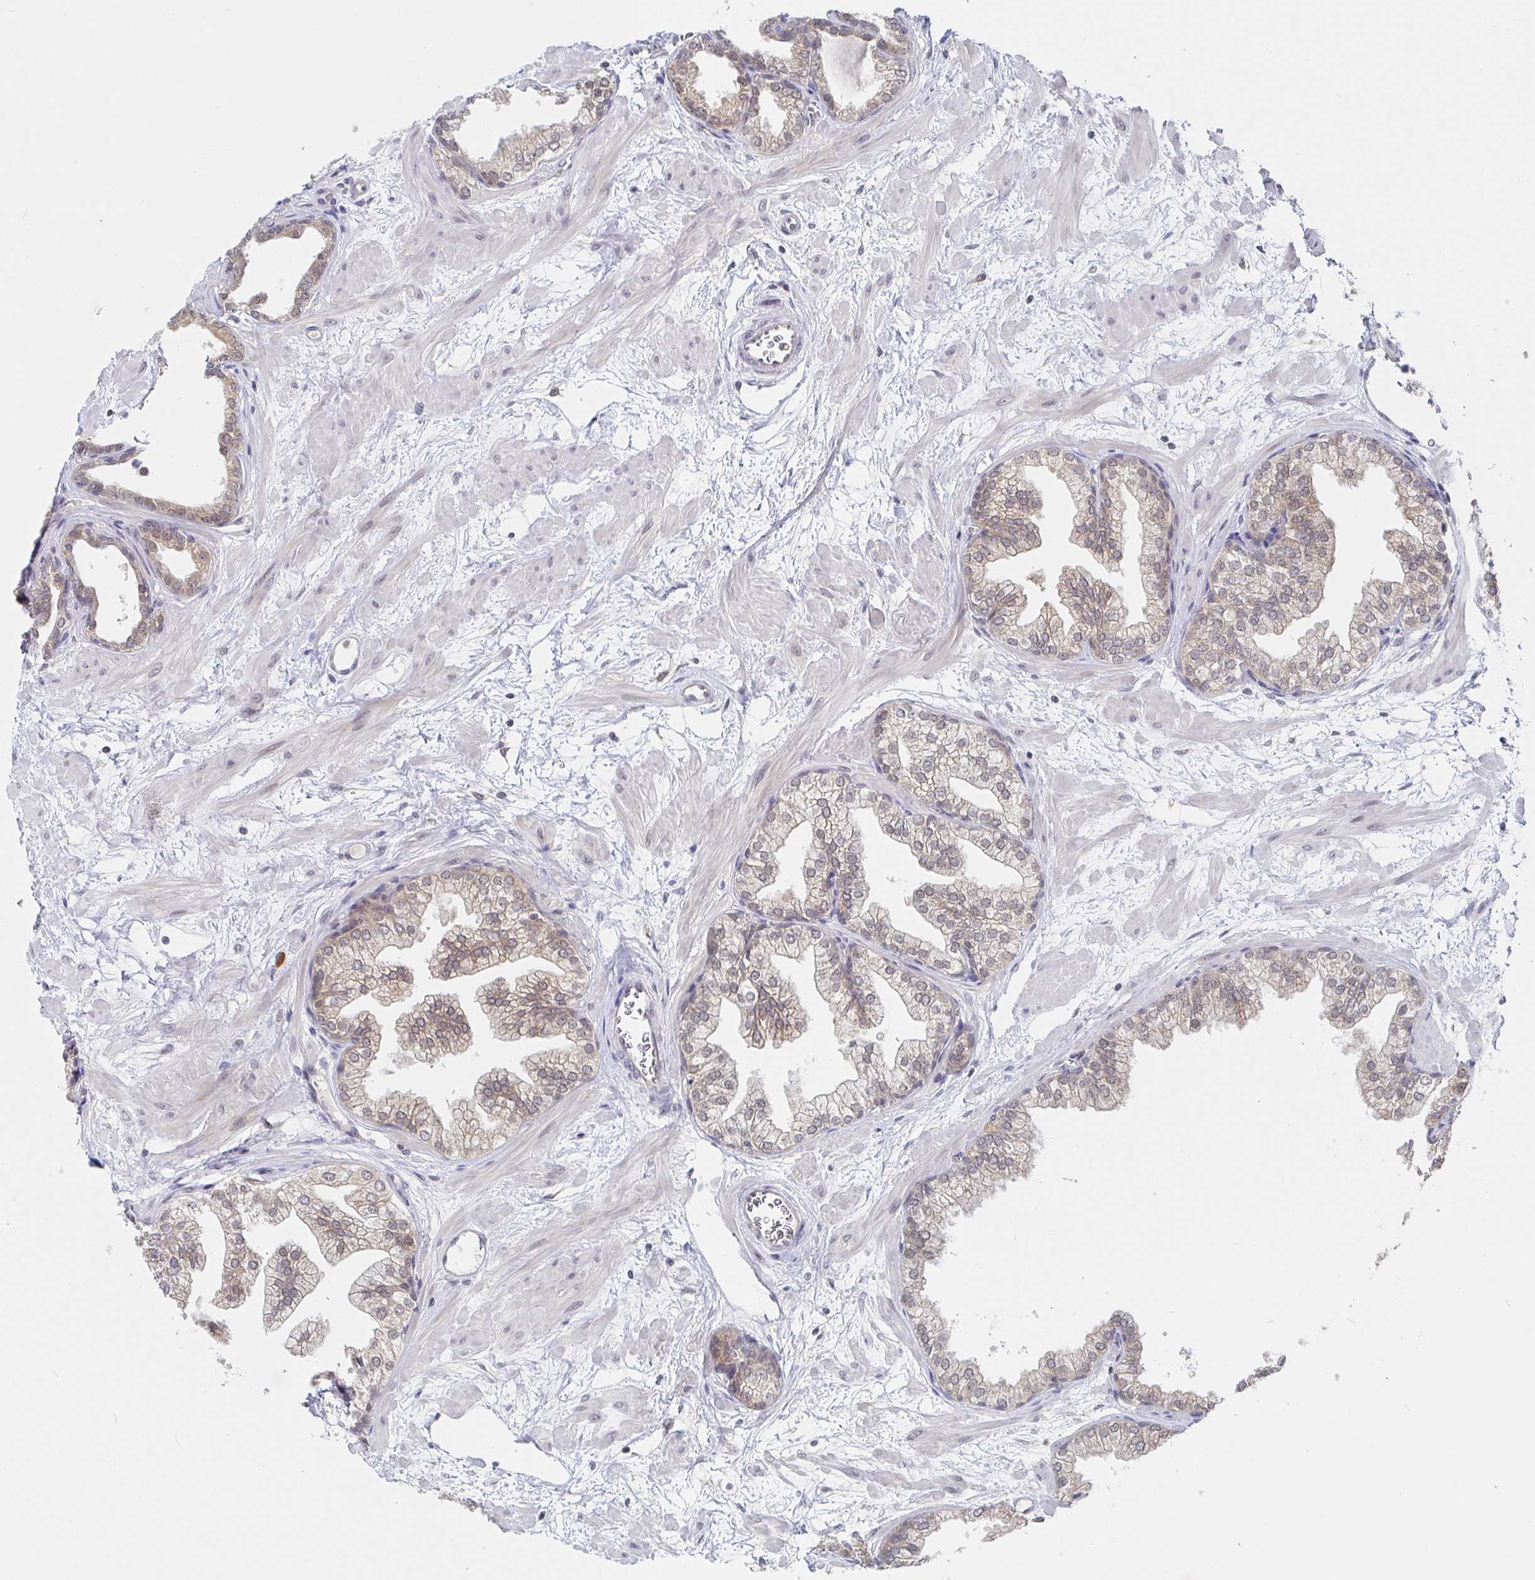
{"staining": {"intensity": "weak", "quantity": "25%-75%", "location": "cytoplasmic/membranous"}, "tissue": "prostate", "cell_type": "Glandular cells", "image_type": "normal", "snomed": [{"axis": "morphology", "description": "Normal tissue, NOS"}, {"axis": "topography", "description": "Prostate"}], "caption": "The histopathology image exhibits staining of unremarkable prostate, revealing weak cytoplasmic/membranous protein staining (brown color) within glandular cells.", "gene": "ALG1L2", "patient": {"sex": "male", "age": 37}}